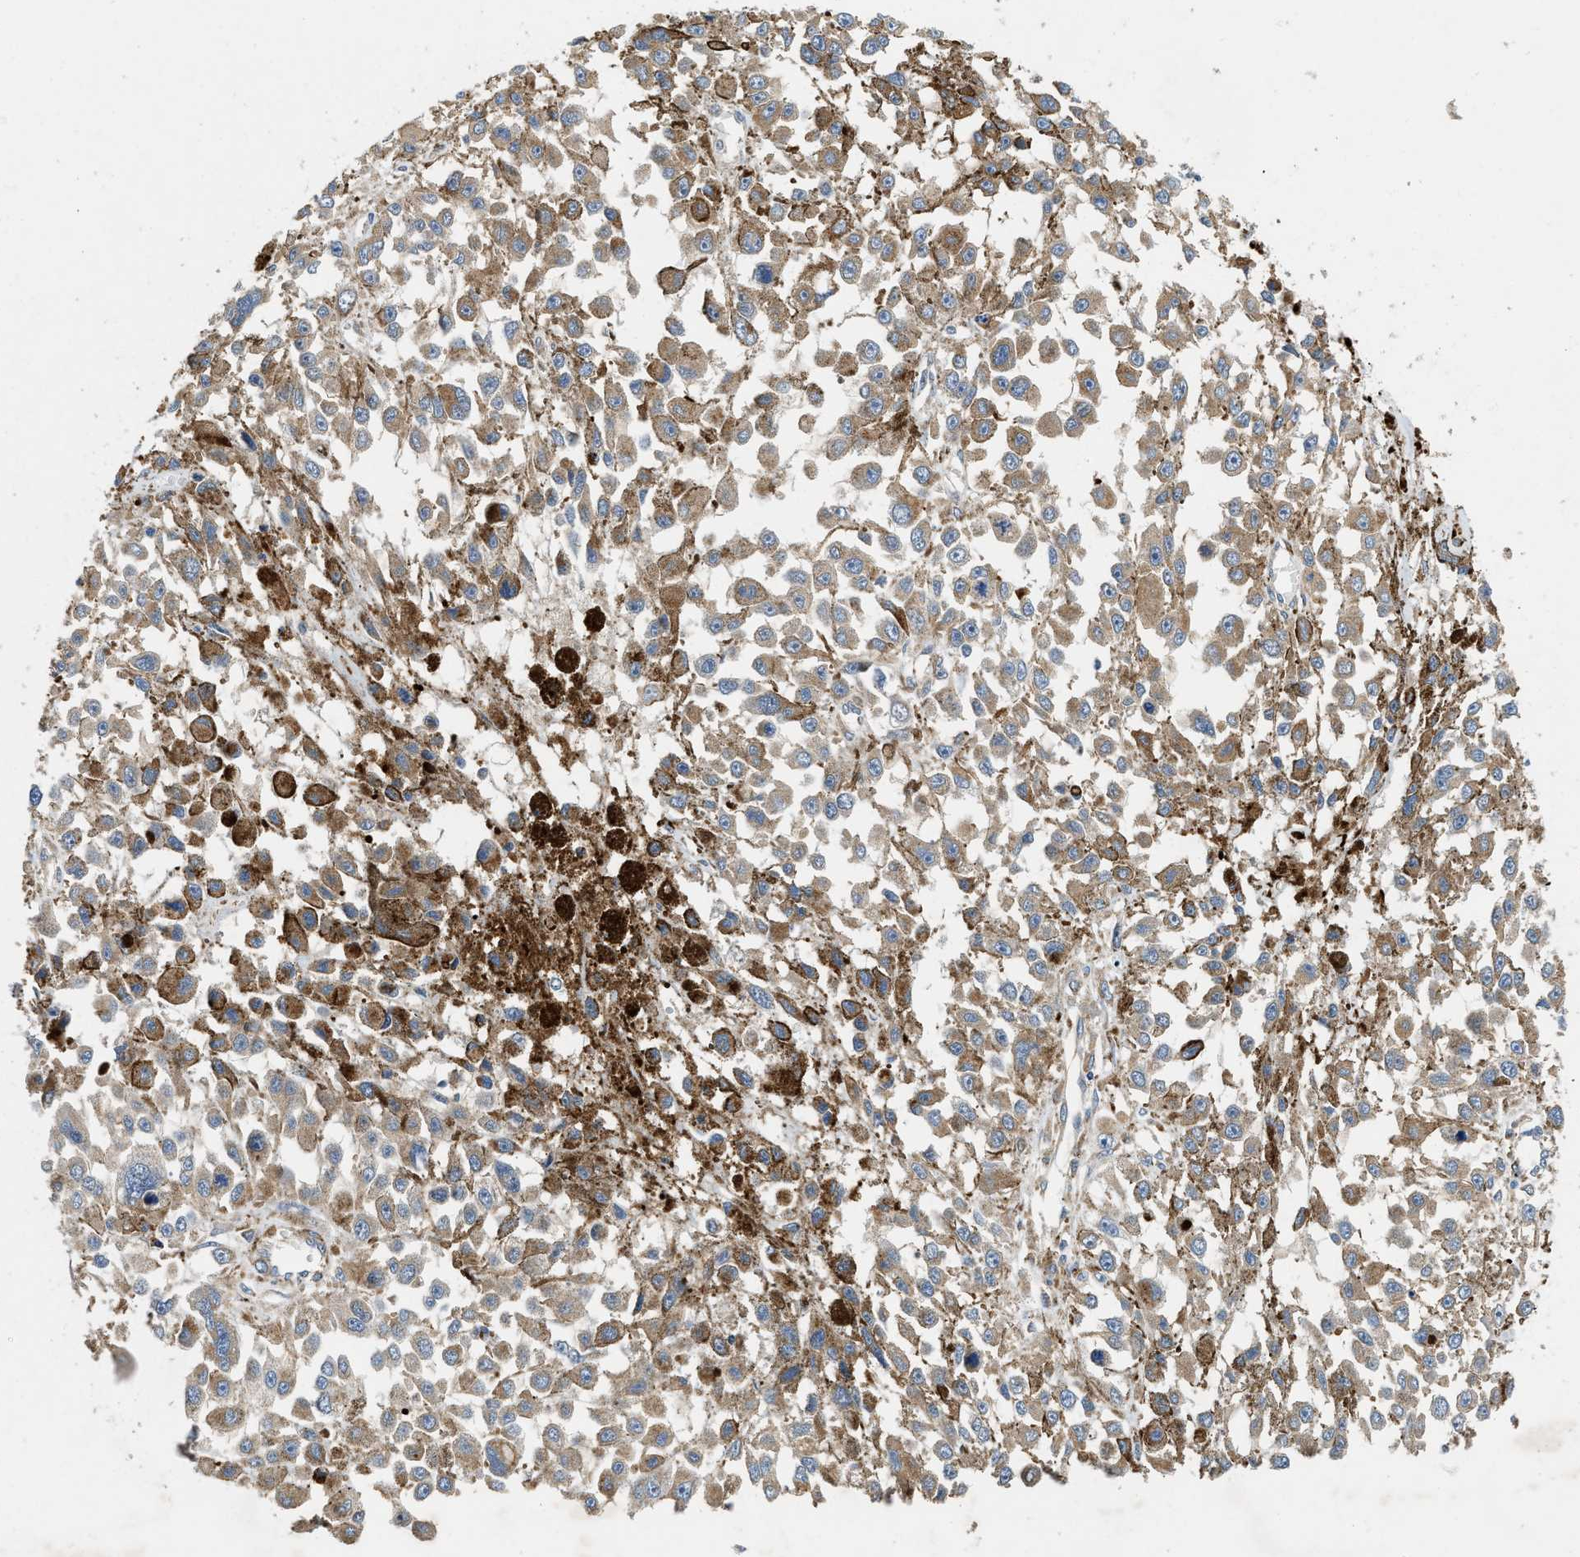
{"staining": {"intensity": "moderate", "quantity": "25%-75%", "location": "cytoplasmic/membranous"}, "tissue": "melanoma", "cell_type": "Tumor cells", "image_type": "cancer", "snomed": [{"axis": "morphology", "description": "Malignant melanoma, Metastatic site"}, {"axis": "topography", "description": "Lymph node"}], "caption": "IHC of malignant melanoma (metastatic site) demonstrates medium levels of moderate cytoplasmic/membranous staining in about 25%-75% of tumor cells. The protein is shown in brown color, while the nuclei are stained blue.", "gene": "ZNF599", "patient": {"sex": "male", "age": 59}}